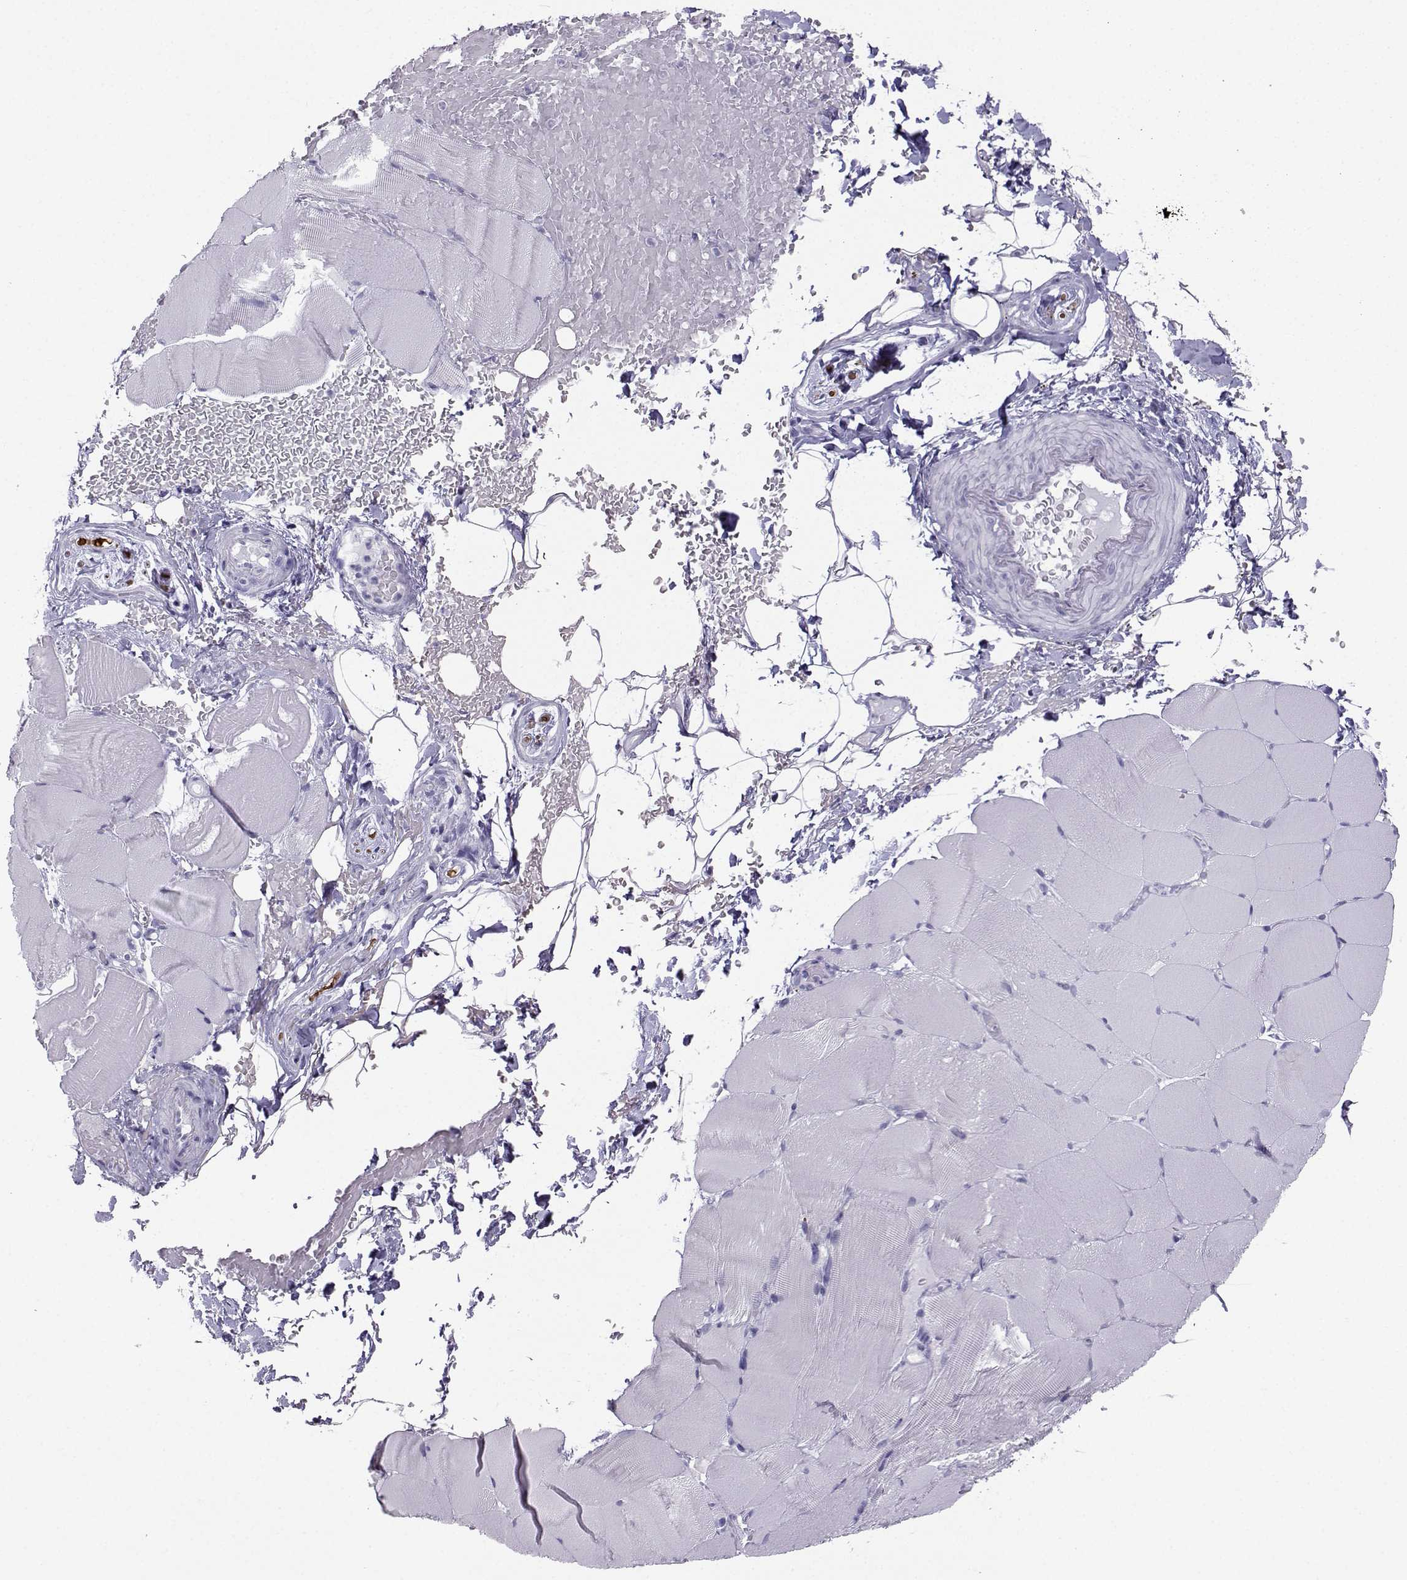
{"staining": {"intensity": "negative", "quantity": "none", "location": "none"}, "tissue": "skeletal muscle", "cell_type": "Myocytes", "image_type": "normal", "snomed": [{"axis": "morphology", "description": "Normal tissue, NOS"}, {"axis": "topography", "description": "Skeletal muscle"}], "caption": "Skeletal muscle stained for a protein using immunohistochemistry (IHC) exhibits no expression myocytes.", "gene": "NEFL", "patient": {"sex": "female", "age": 37}}